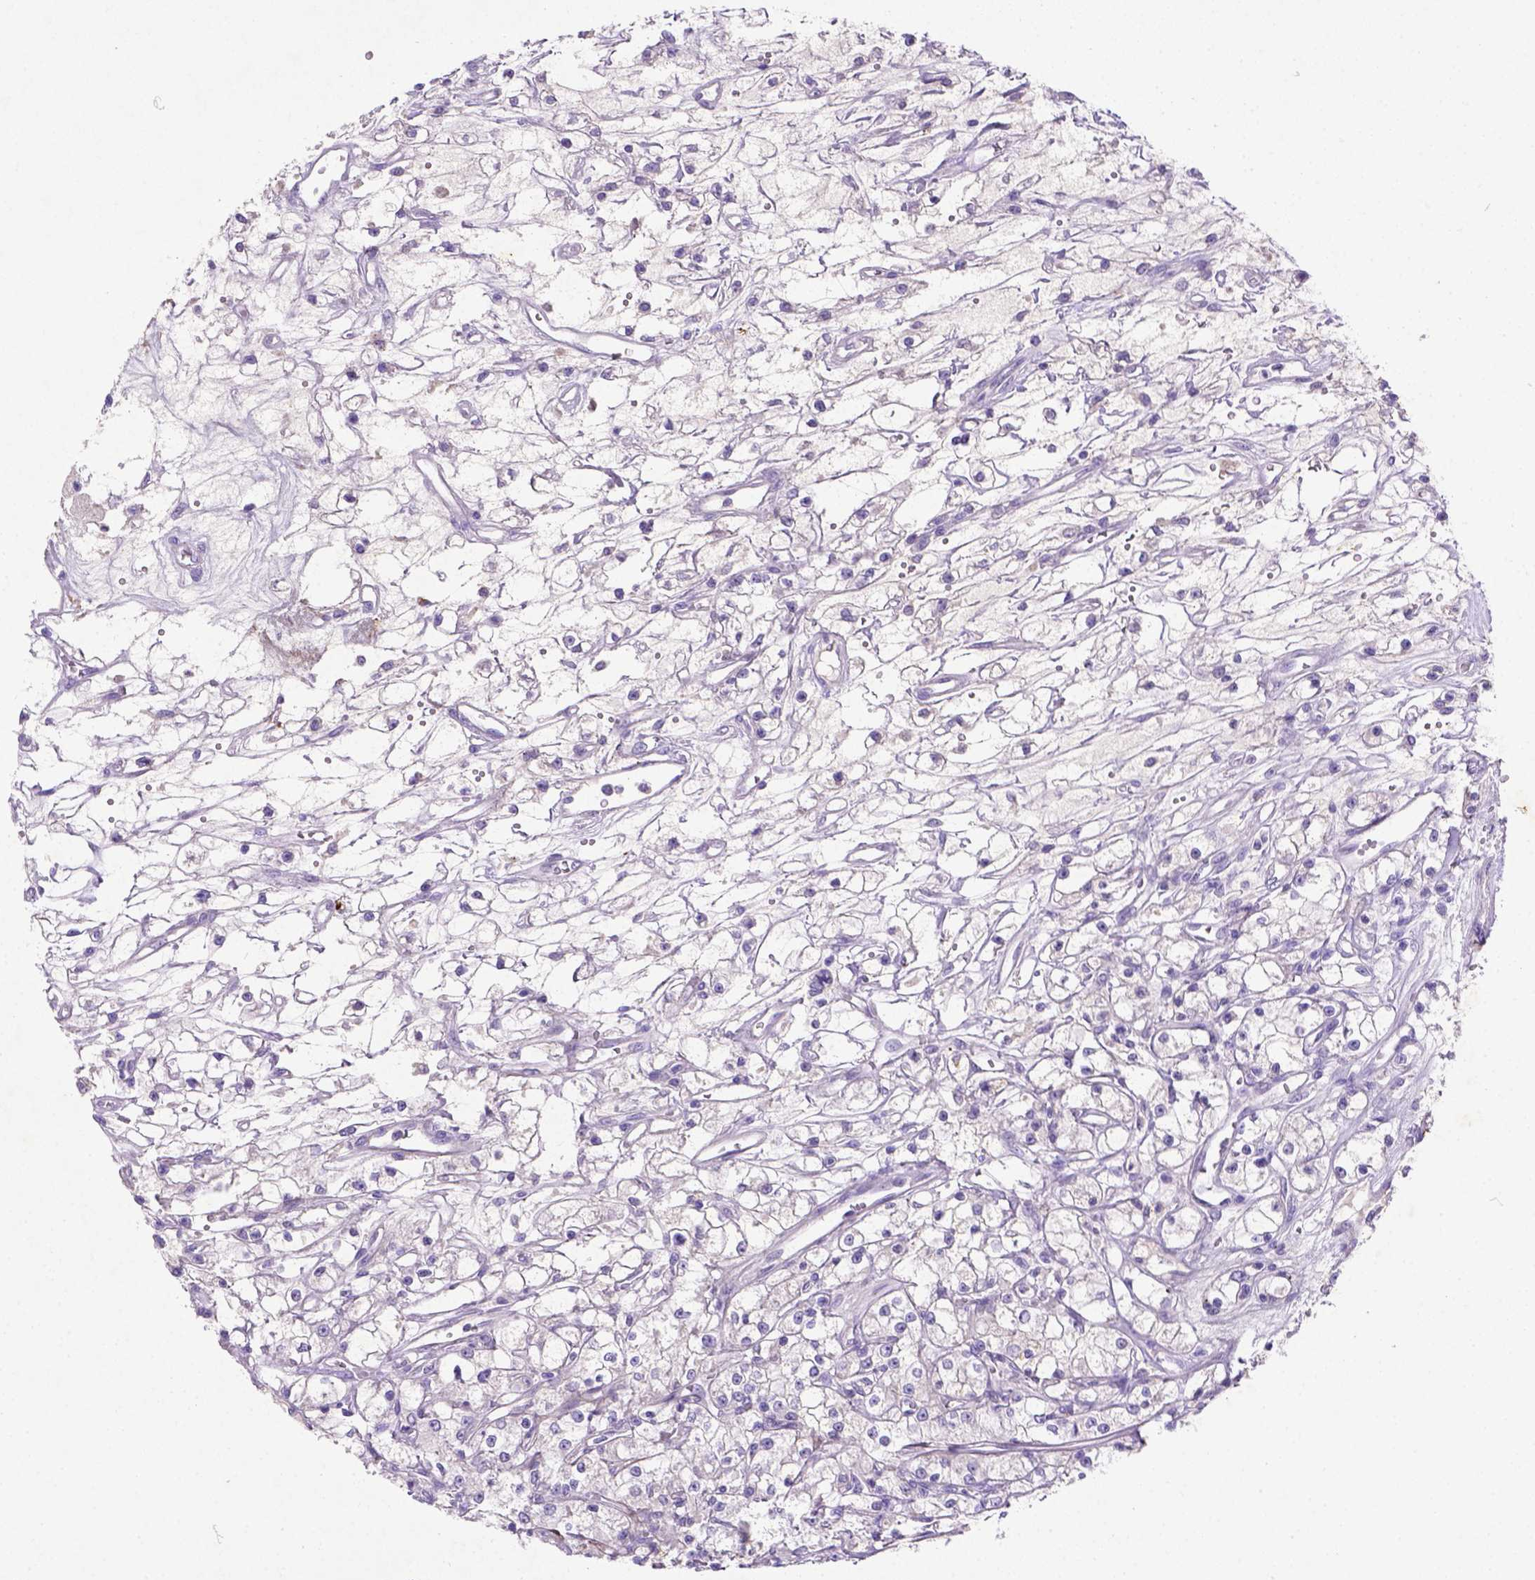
{"staining": {"intensity": "negative", "quantity": "none", "location": "none"}, "tissue": "renal cancer", "cell_type": "Tumor cells", "image_type": "cancer", "snomed": [{"axis": "morphology", "description": "Adenocarcinoma, NOS"}, {"axis": "topography", "description": "Kidney"}], "caption": "Histopathology image shows no significant protein positivity in tumor cells of renal cancer (adenocarcinoma).", "gene": "NUDT2", "patient": {"sex": "female", "age": 59}}